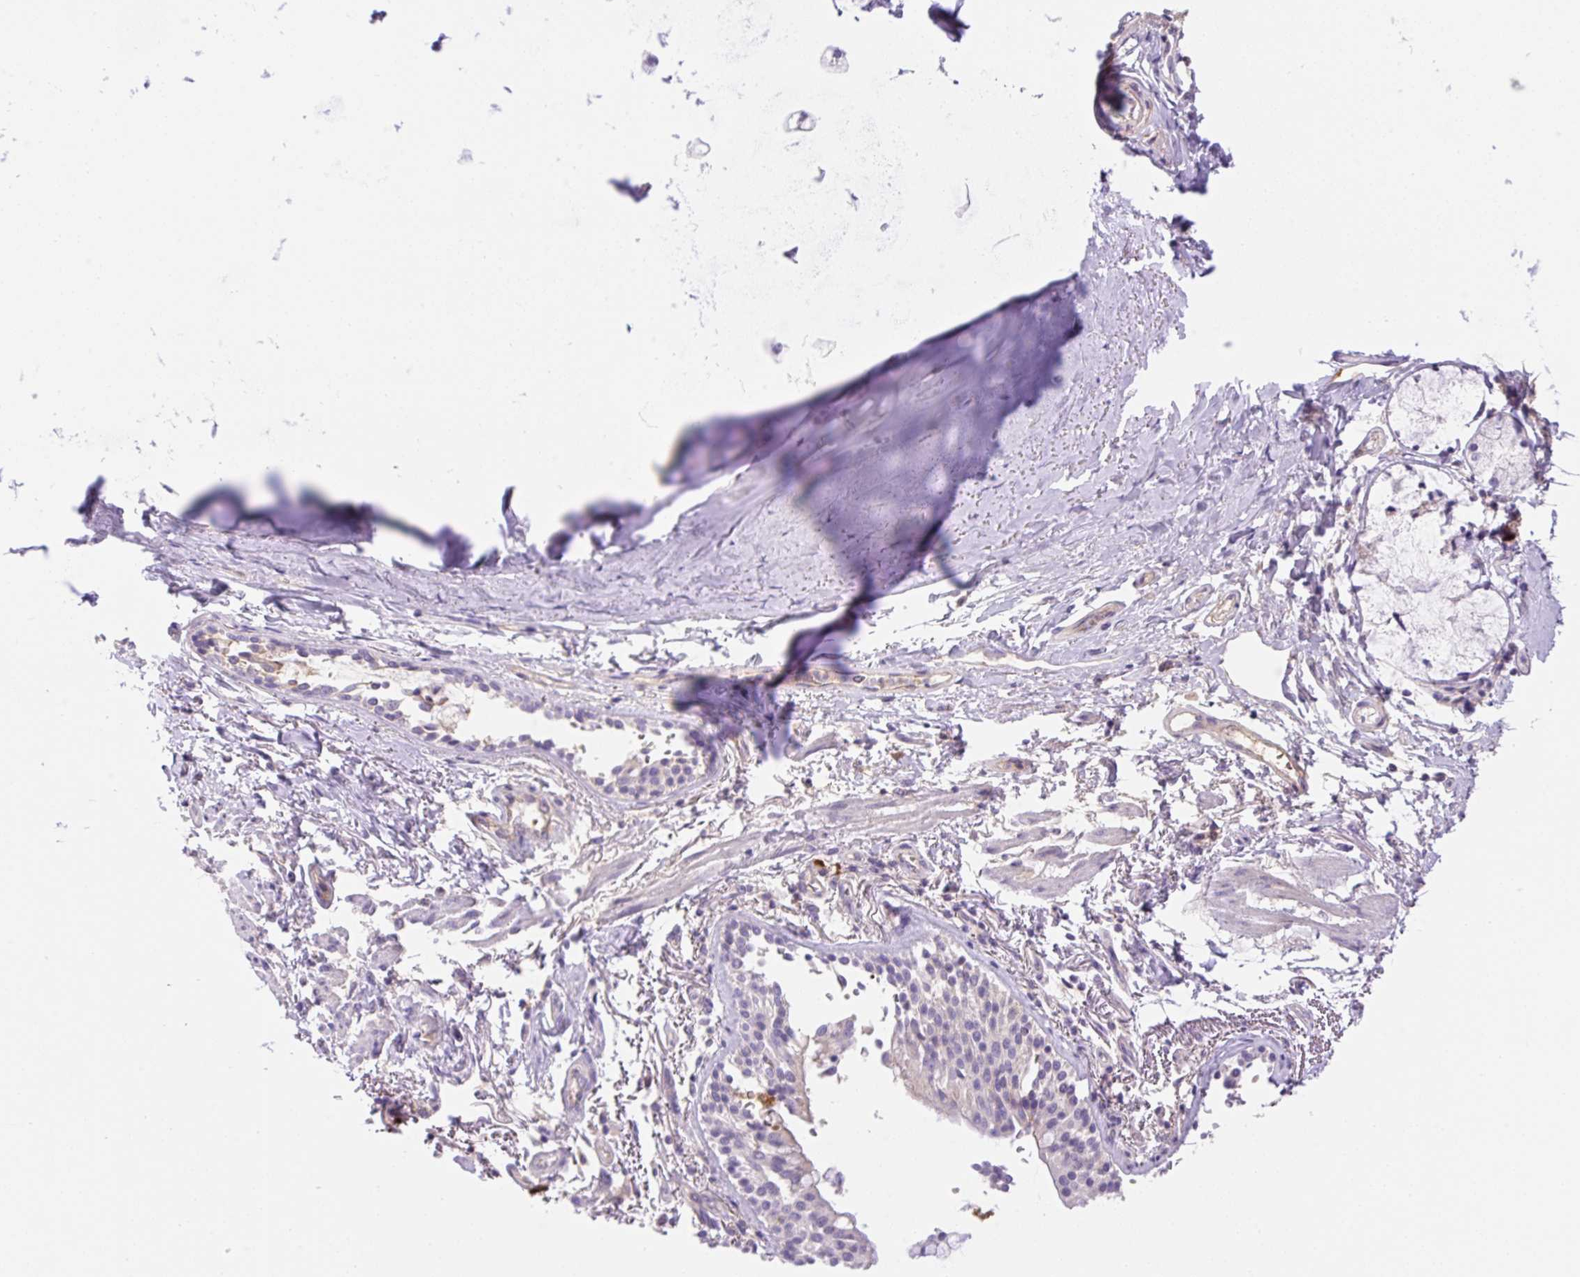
{"staining": {"intensity": "weak", "quantity": "<25%", "location": "cytoplasmic/membranous"}, "tissue": "bronchus", "cell_type": "Respiratory epithelial cells", "image_type": "normal", "snomed": [{"axis": "morphology", "description": "Normal tissue, NOS"}, {"axis": "topography", "description": "Bronchus"}], "caption": "The micrograph displays no significant staining in respiratory epithelial cells of bronchus. (Brightfield microscopy of DAB immunohistochemistry (IHC) at high magnification).", "gene": "DENND5A", "patient": {"sex": "male", "age": 70}}